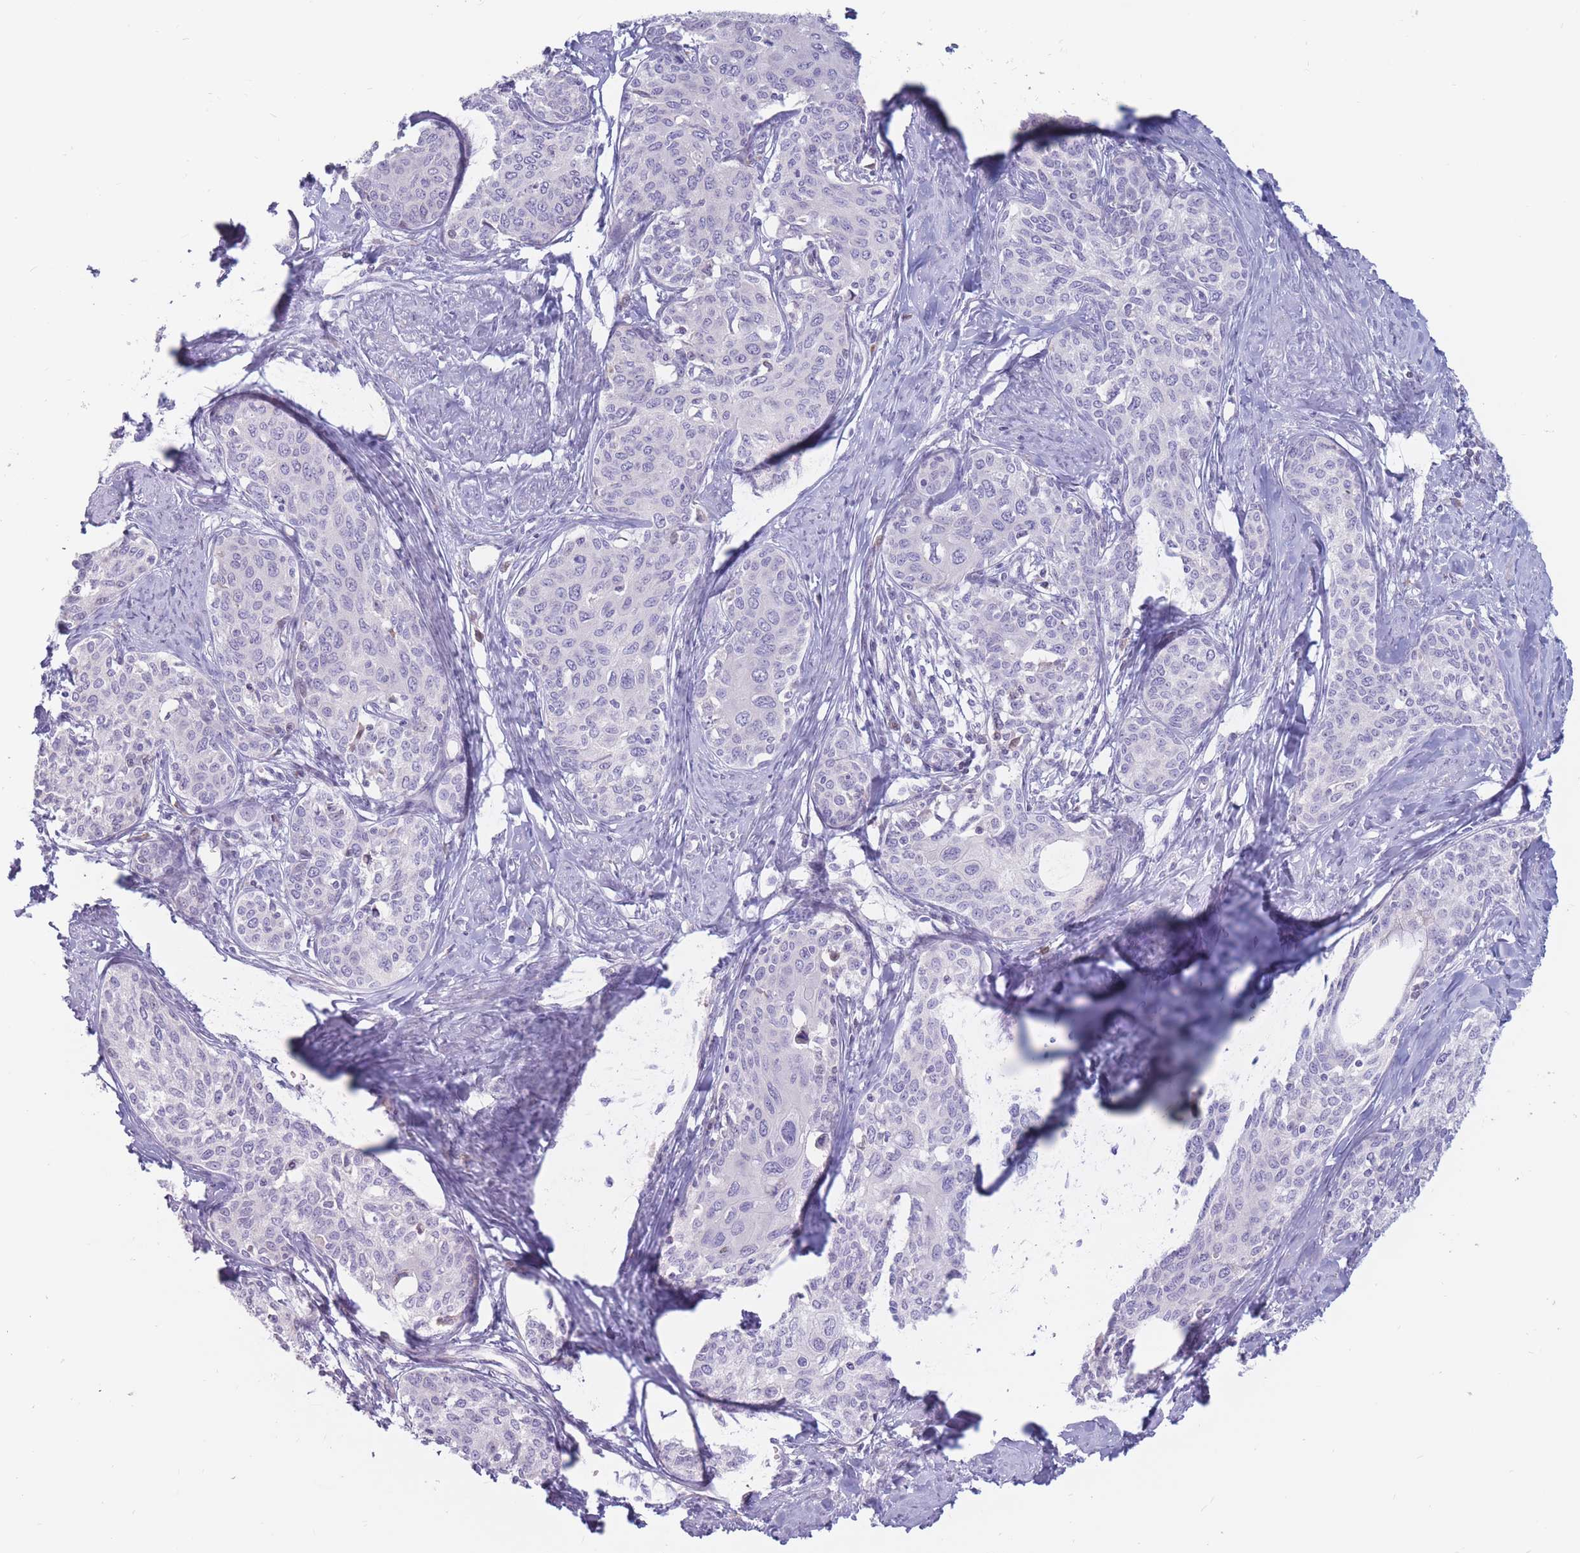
{"staining": {"intensity": "negative", "quantity": "none", "location": "none"}, "tissue": "cervical cancer", "cell_type": "Tumor cells", "image_type": "cancer", "snomed": [{"axis": "morphology", "description": "Squamous cell carcinoma, NOS"}, {"axis": "morphology", "description": "Adenocarcinoma, NOS"}, {"axis": "topography", "description": "Cervix"}], "caption": "Tumor cells are negative for brown protein staining in squamous cell carcinoma (cervical). Brightfield microscopy of immunohistochemistry stained with DAB (brown) and hematoxylin (blue), captured at high magnification.", "gene": "PTGDR", "patient": {"sex": "female", "age": 52}}